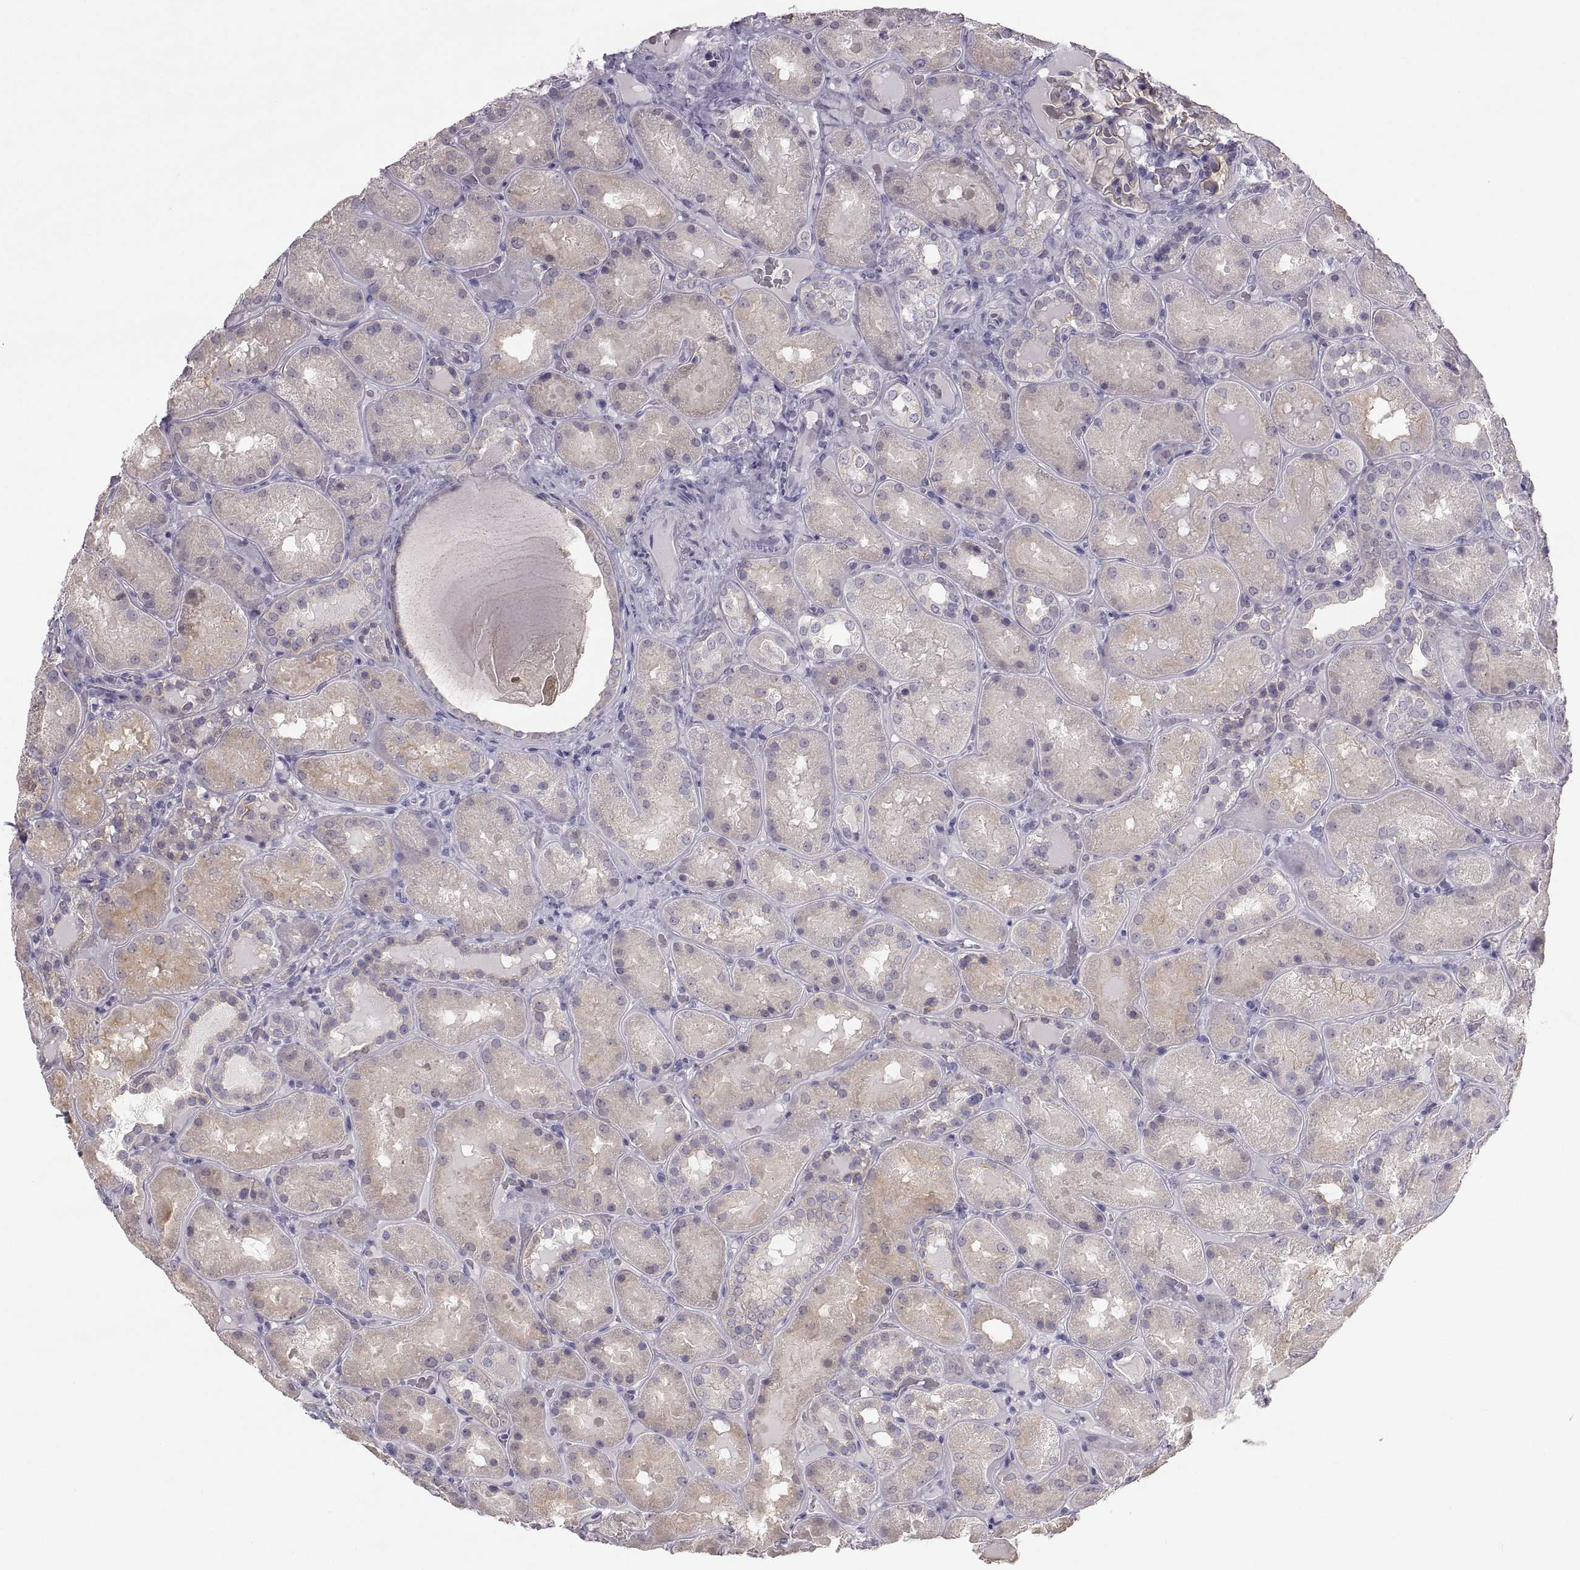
{"staining": {"intensity": "negative", "quantity": "none", "location": "none"}, "tissue": "kidney", "cell_type": "Cells in glomeruli", "image_type": "normal", "snomed": [{"axis": "morphology", "description": "Normal tissue, NOS"}, {"axis": "topography", "description": "Kidney"}], "caption": "Human kidney stained for a protein using immunohistochemistry displays no staining in cells in glomeruli.", "gene": "ZNF185", "patient": {"sex": "male", "age": 73}}